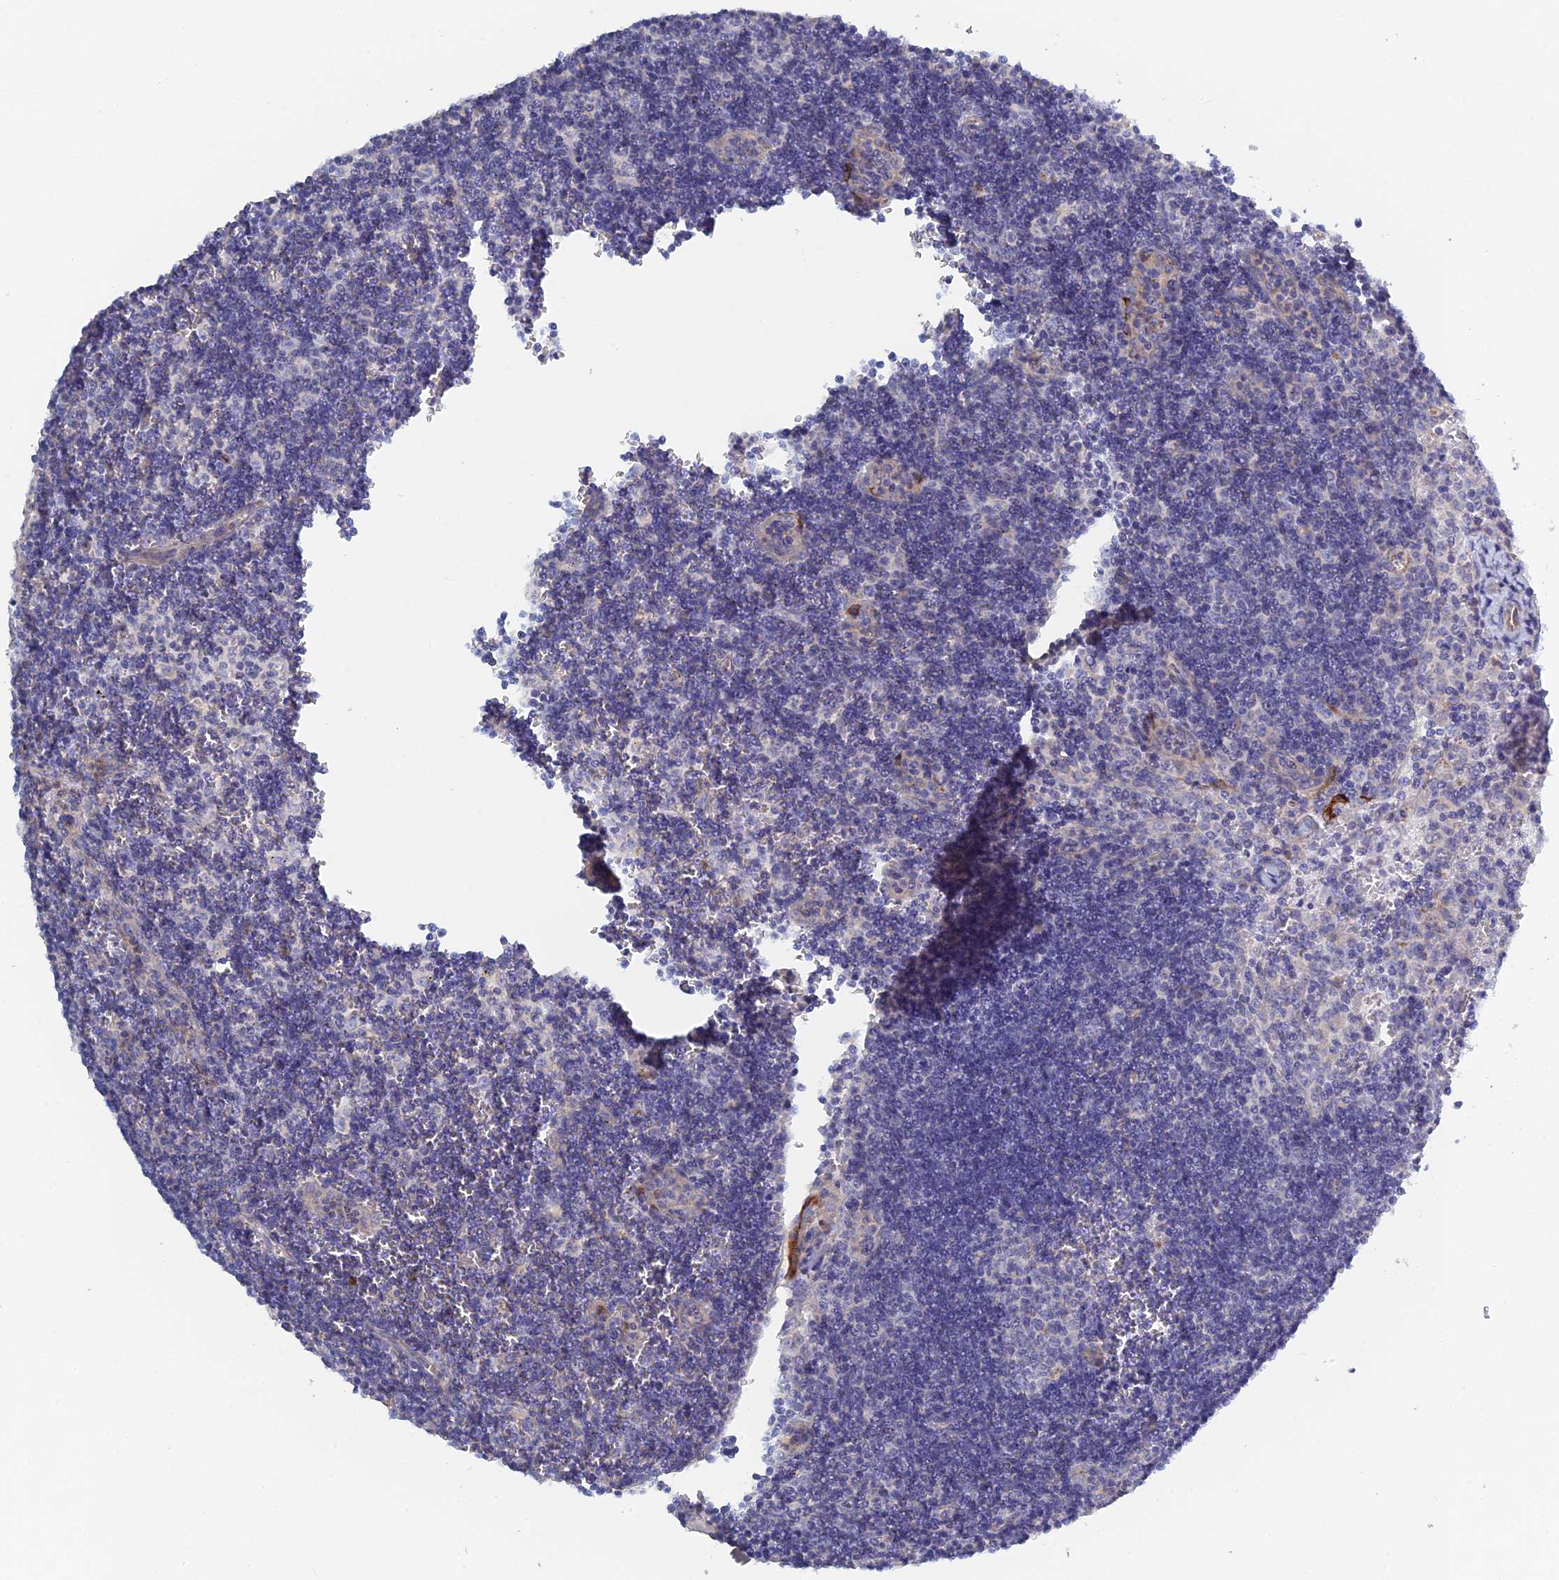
{"staining": {"intensity": "negative", "quantity": "none", "location": "none"}, "tissue": "lymph node", "cell_type": "Germinal center cells", "image_type": "normal", "snomed": [{"axis": "morphology", "description": "Normal tissue, NOS"}, {"axis": "topography", "description": "Lymph node"}], "caption": "Lymph node was stained to show a protein in brown. There is no significant expression in germinal center cells. Brightfield microscopy of immunohistochemistry (IHC) stained with DAB (3,3'-diaminobenzidine) (brown) and hematoxylin (blue), captured at high magnification.", "gene": "PCDHA8", "patient": {"sex": "female", "age": 32}}